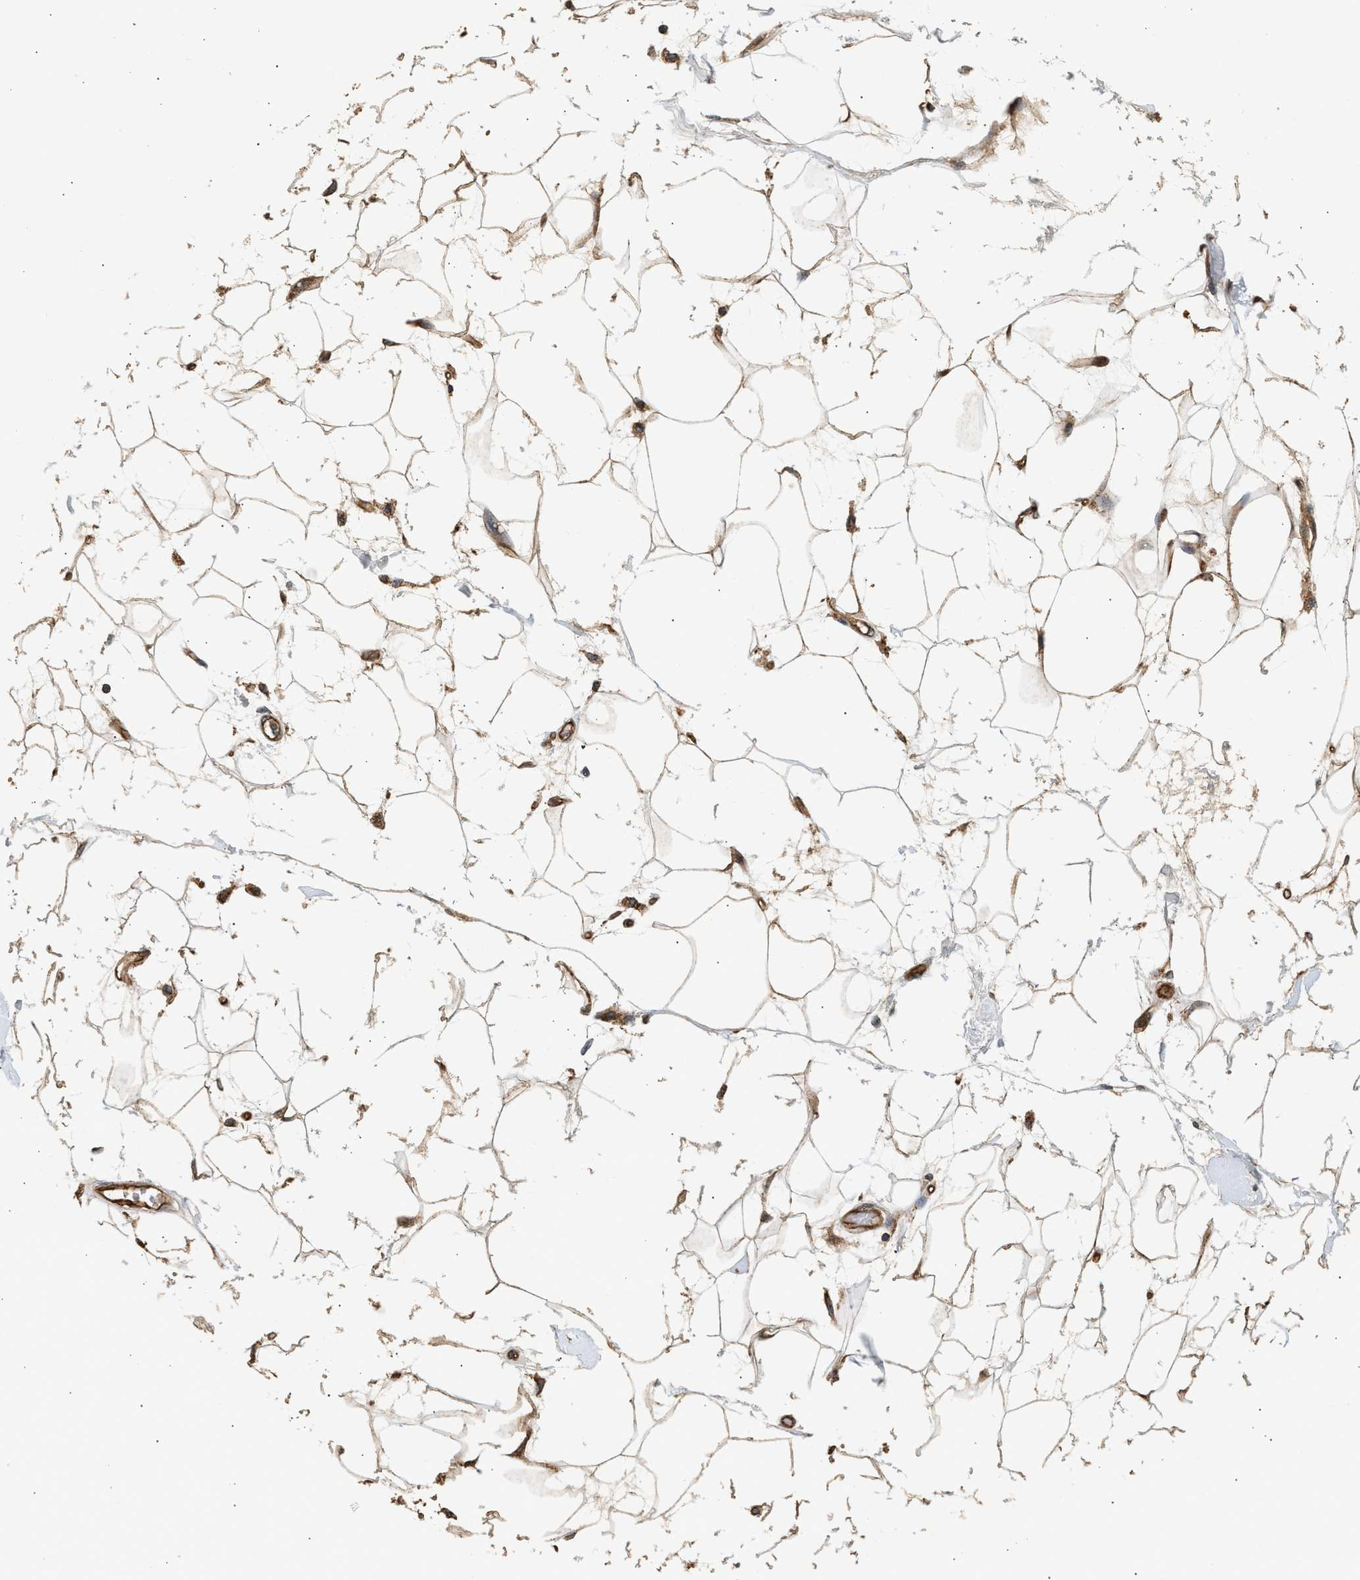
{"staining": {"intensity": "strong", "quantity": ">75%", "location": "cytoplasmic/membranous"}, "tissue": "adipose tissue", "cell_type": "Adipocytes", "image_type": "normal", "snomed": [{"axis": "morphology", "description": "Normal tissue, NOS"}, {"axis": "morphology", "description": "Adenocarcinoma, NOS"}, {"axis": "topography", "description": "Duodenum"}, {"axis": "topography", "description": "Peripheral nerve tissue"}], "caption": "IHC (DAB) staining of unremarkable adipose tissue reveals strong cytoplasmic/membranous protein expression in approximately >75% of adipocytes.", "gene": "DUSP14", "patient": {"sex": "female", "age": 60}}